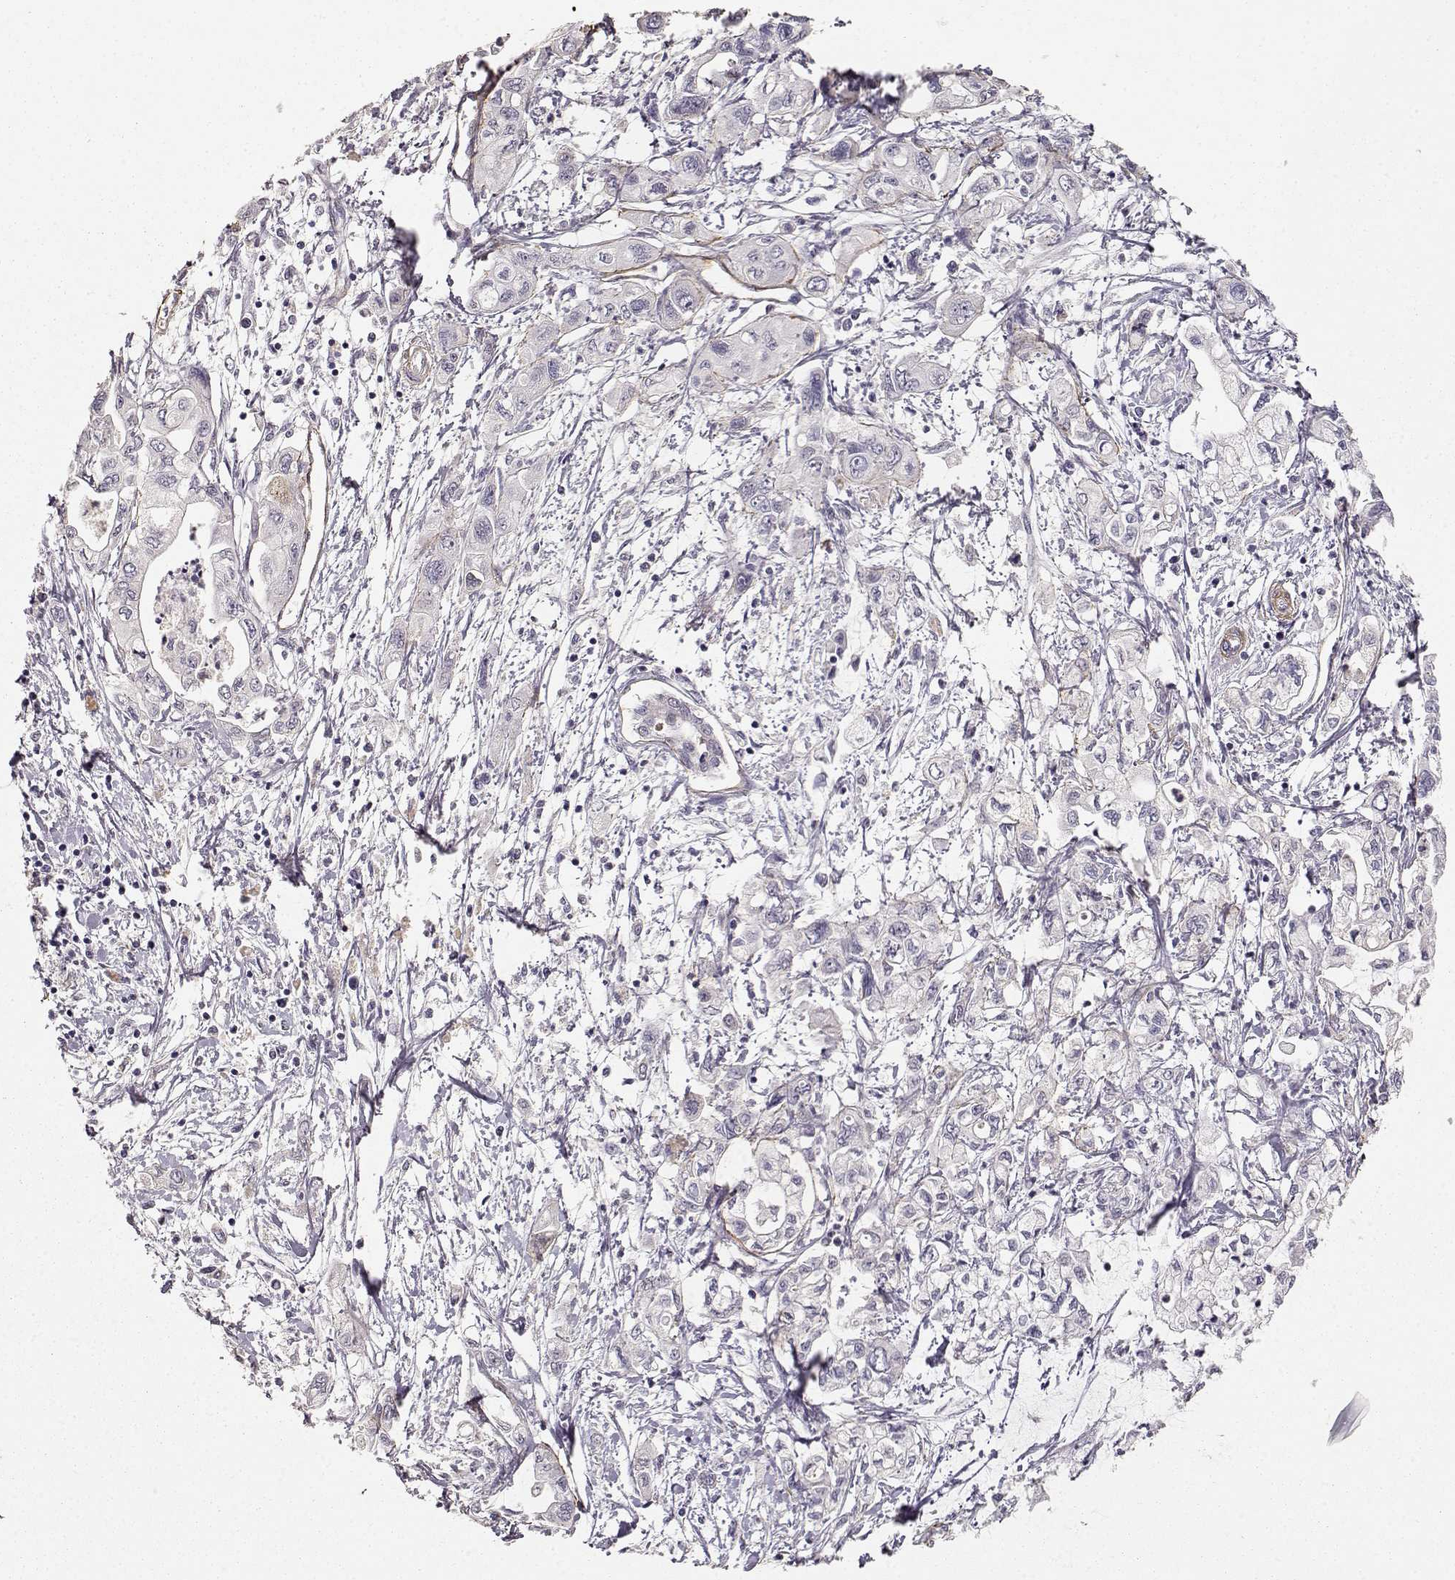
{"staining": {"intensity": "negative", "quantity": "none", "location": "none"}, "tissue": "pancreatic cancer", "cell_type": "Tumor cells", "image_type": "cancer", "snomed": [{"axis": "morphology", "description": "Adenocarcinoma, NOS"}, {"axis": "topography", "description": "Pancreas"}], "caption": "Pancreatic cancer was stained to show a protein in brown. There is no significant positivity in tumor cells.", "gene": "LAMA5", "patient": {"sex": "male", "age": 54}}